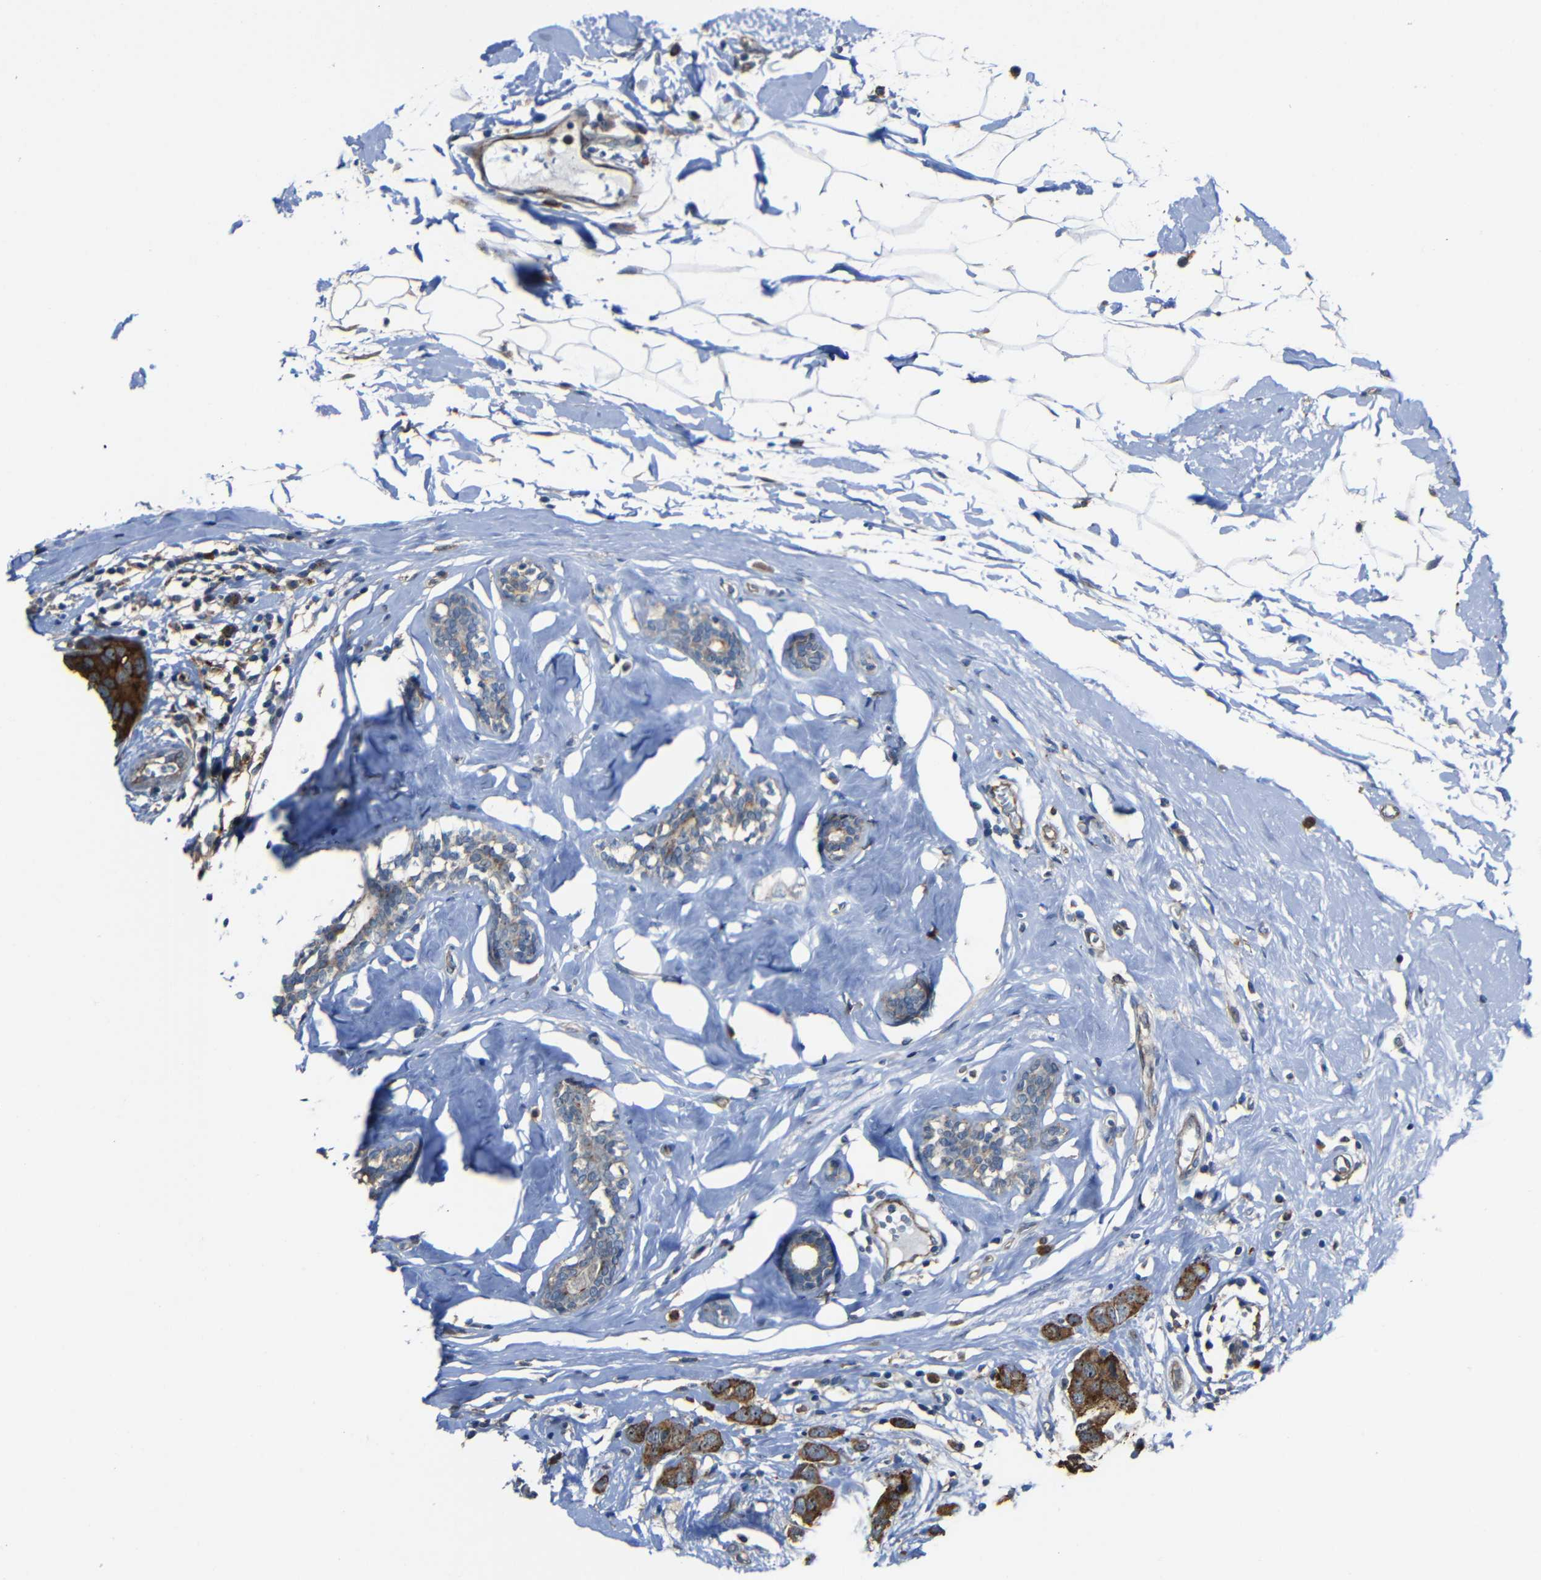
{"staining": {"intensity": "strong", "quantity": ">75%", "location": "cytoplasmic/membranous"}, "tissue": "breast cancer", "cell_type": "Tumor cells", "image_type": "cancer", "snomed": [{"axis": "morphology", "description": "Normal tissue, NOS"}, {"axis": "morphology", "description": "Duct carcinoma"}, {"axis": "topography", "description": "Breast"}], "caption": "Protein expression by IHC exhibits strong cytoplasmic/membranous expression in about >75% of tumor cells in infiltrating ductal carcinoma (breast).", "gene": "DNAJC5", "patient": {"sex": "female", "age": 50}}